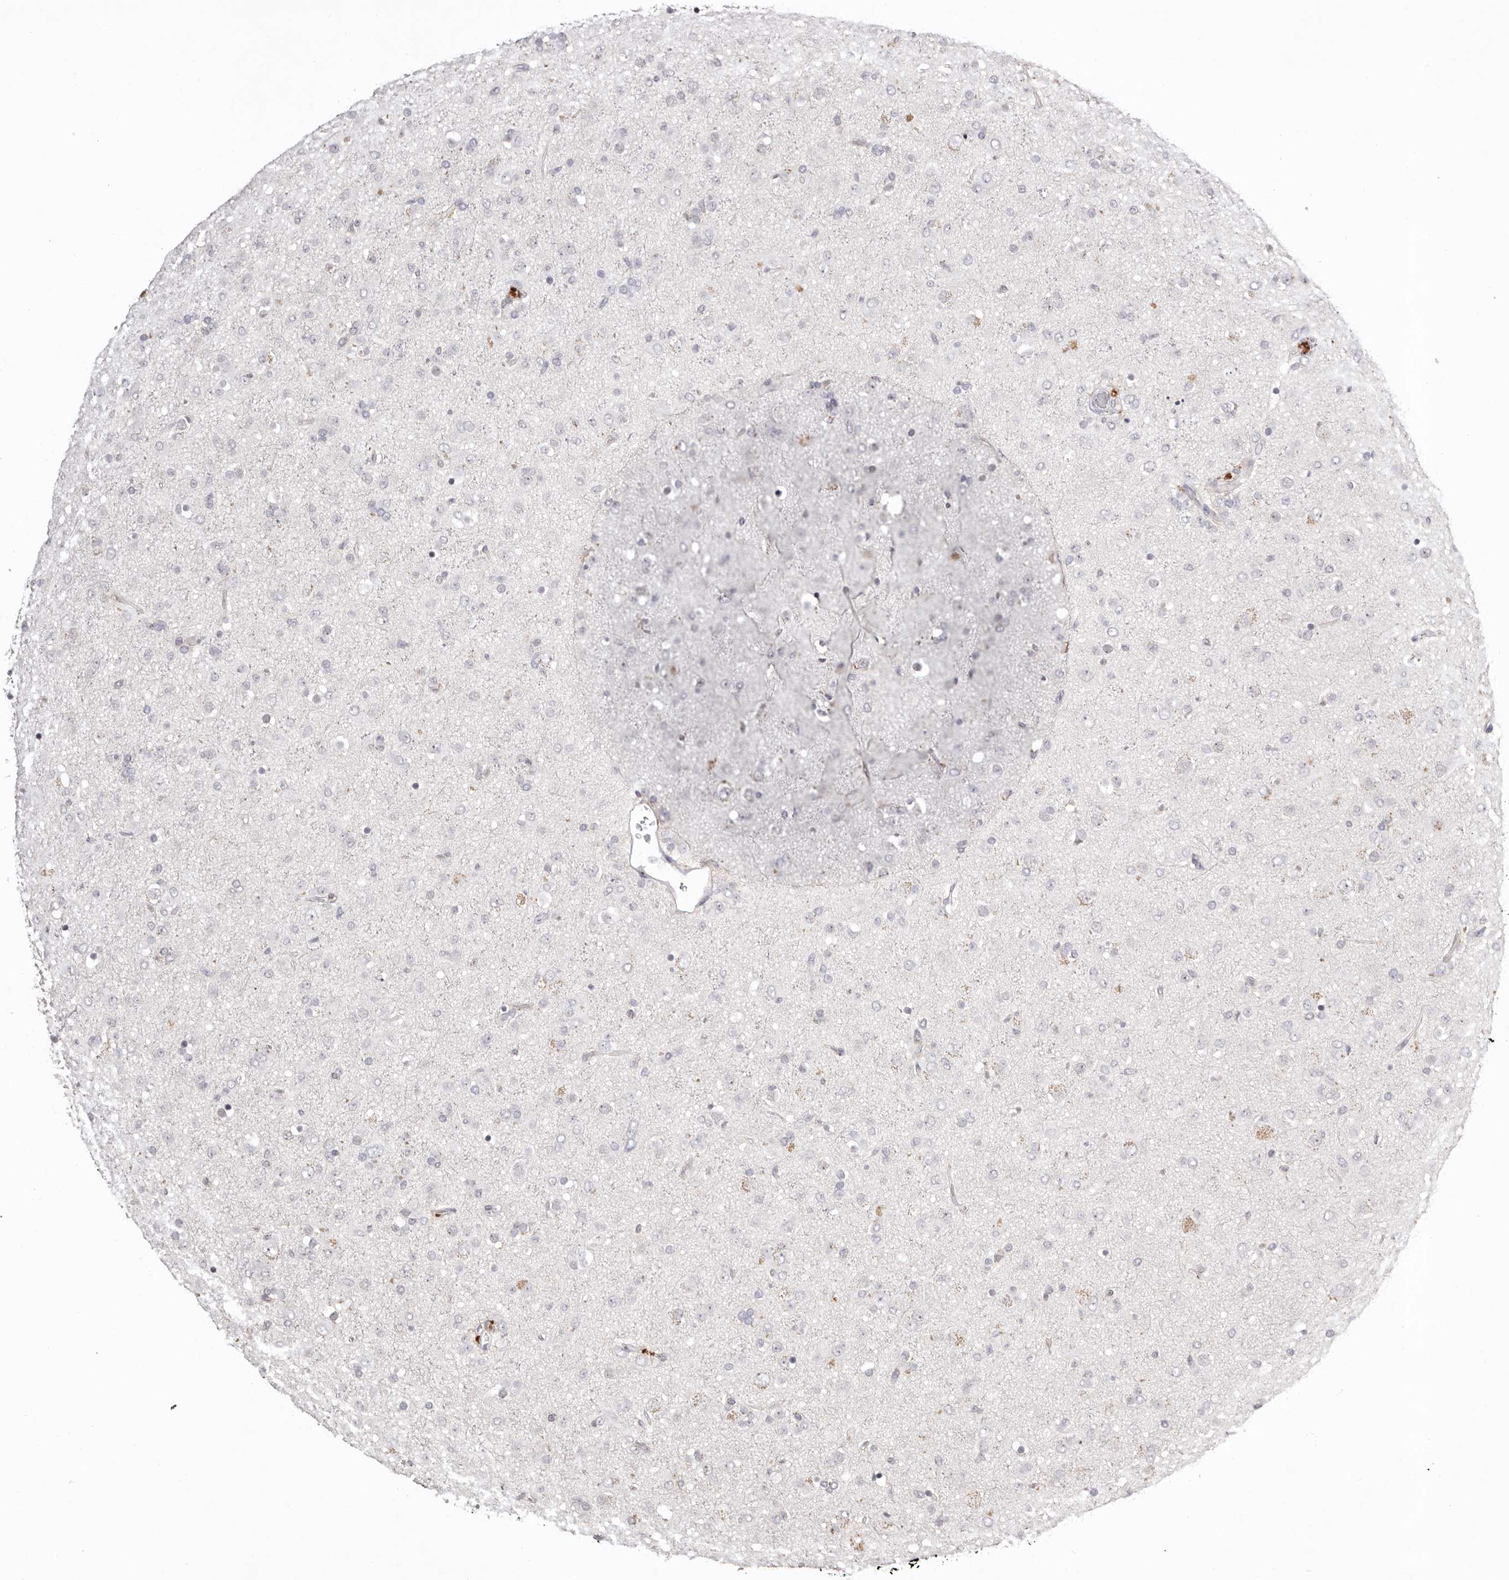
{"staining": {"intensity": "negative", "quantity": "none", "location": "none"}, "tissue": "glioma", "cell_type": "Tumor cells", "image_type": "cancer", "snomed": [{"axis": "morphology", "description": "Glioma, malignant, Low grade"}, {"axis": "topography", "description": "Brain"}], "caption": "Immunohistochemistry (IHC) of glioma demonstrates no positivity in tumor cells.", "gene": "PCDHB6", "patient": {"sex": "male", "age": 65}}